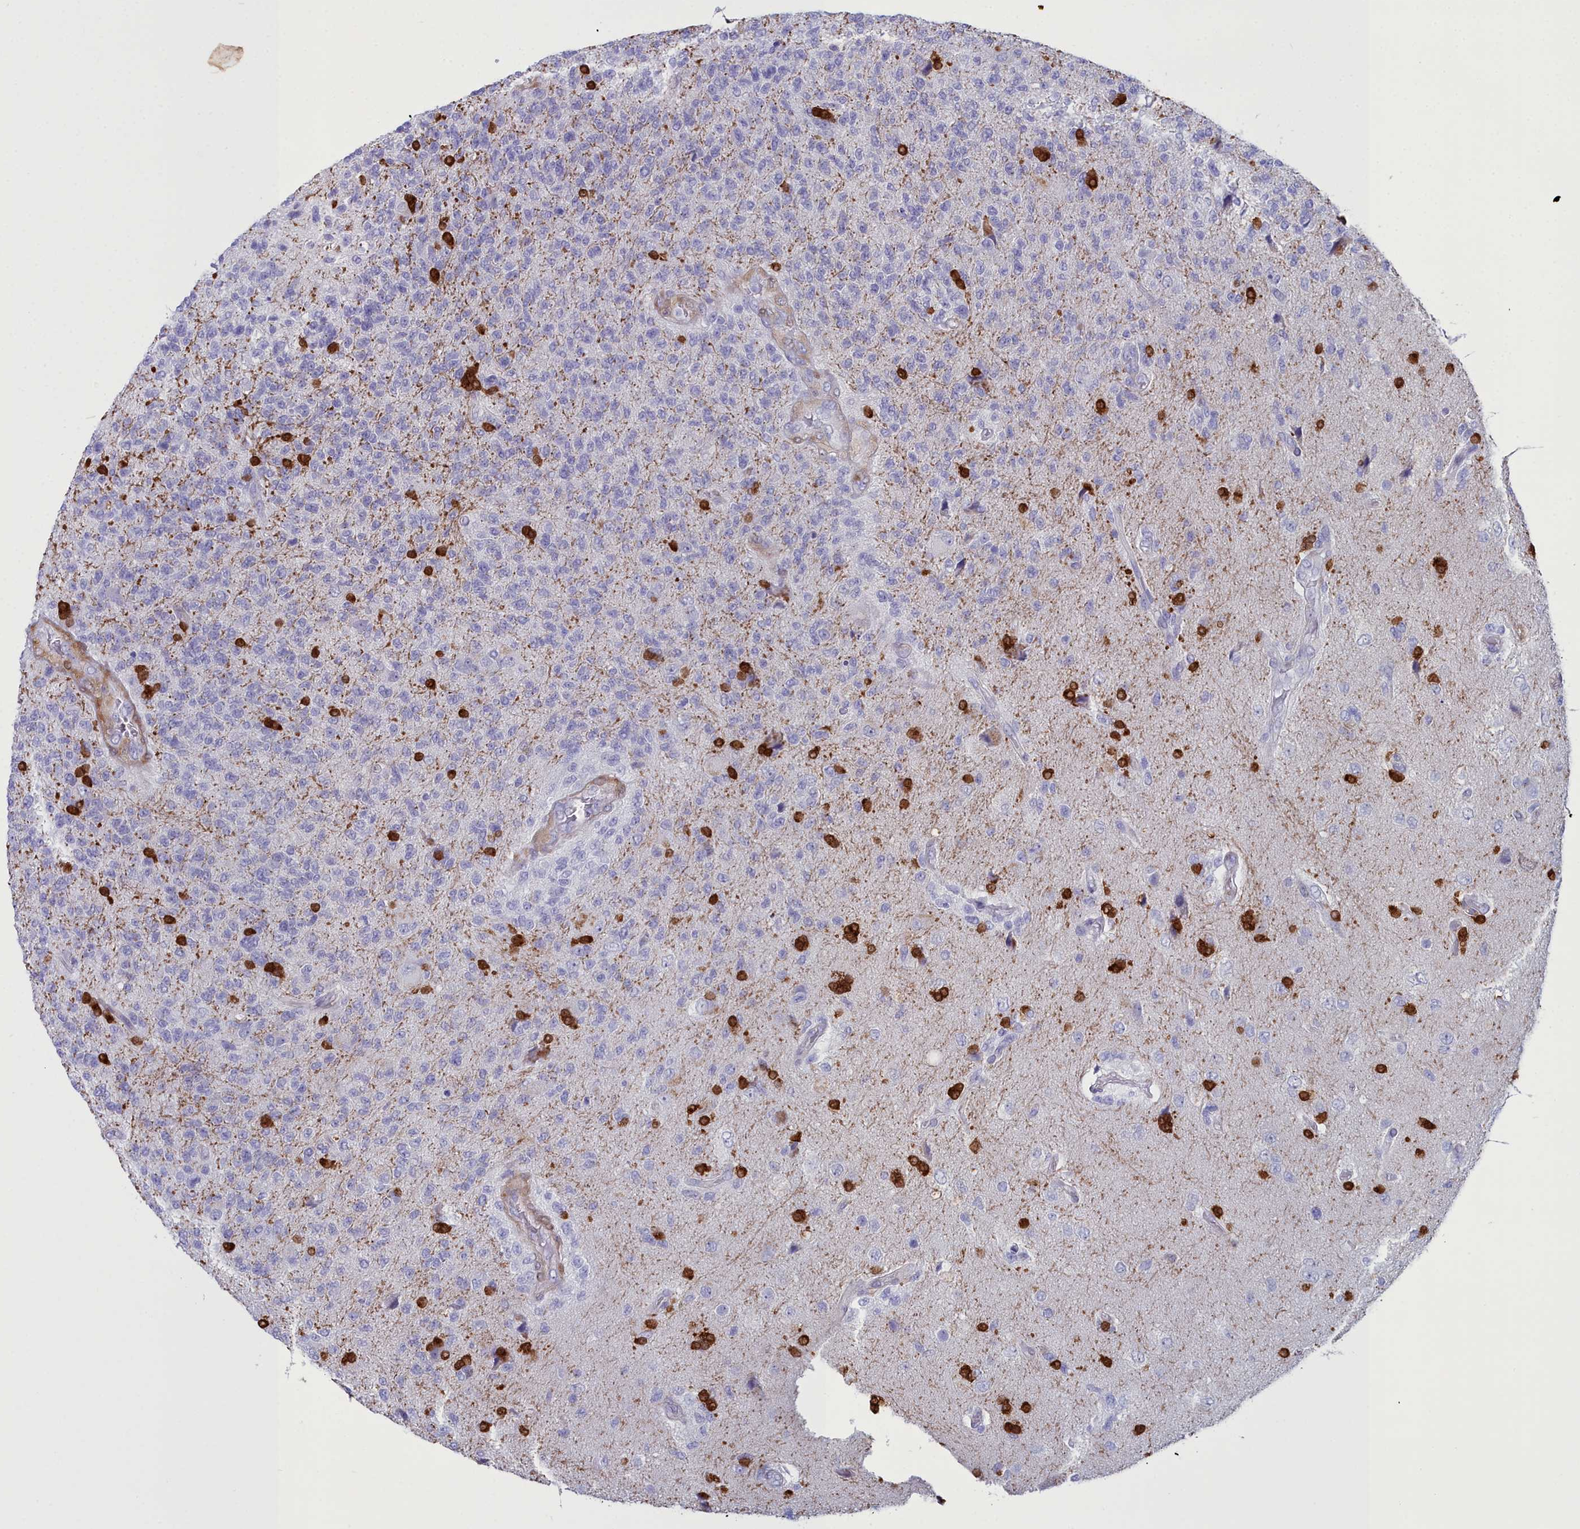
{"staining": {"intensity": "negative", "quantity": "none", "location": "none"}, "tissue": "glioma", "cell_type": "Tumor cells", "image_type": "cancer", "snomed": [{"axis": "morphology", "description": "Glioma, malignant, High grade"}, {"axis": "topography", "description": "Brain"}], "caption": "The photomicrograph exhibits no staining of tumor cells in glioma.", "gene": "PPP1R14A", "patient": {"sex": "male", "age": 56}}